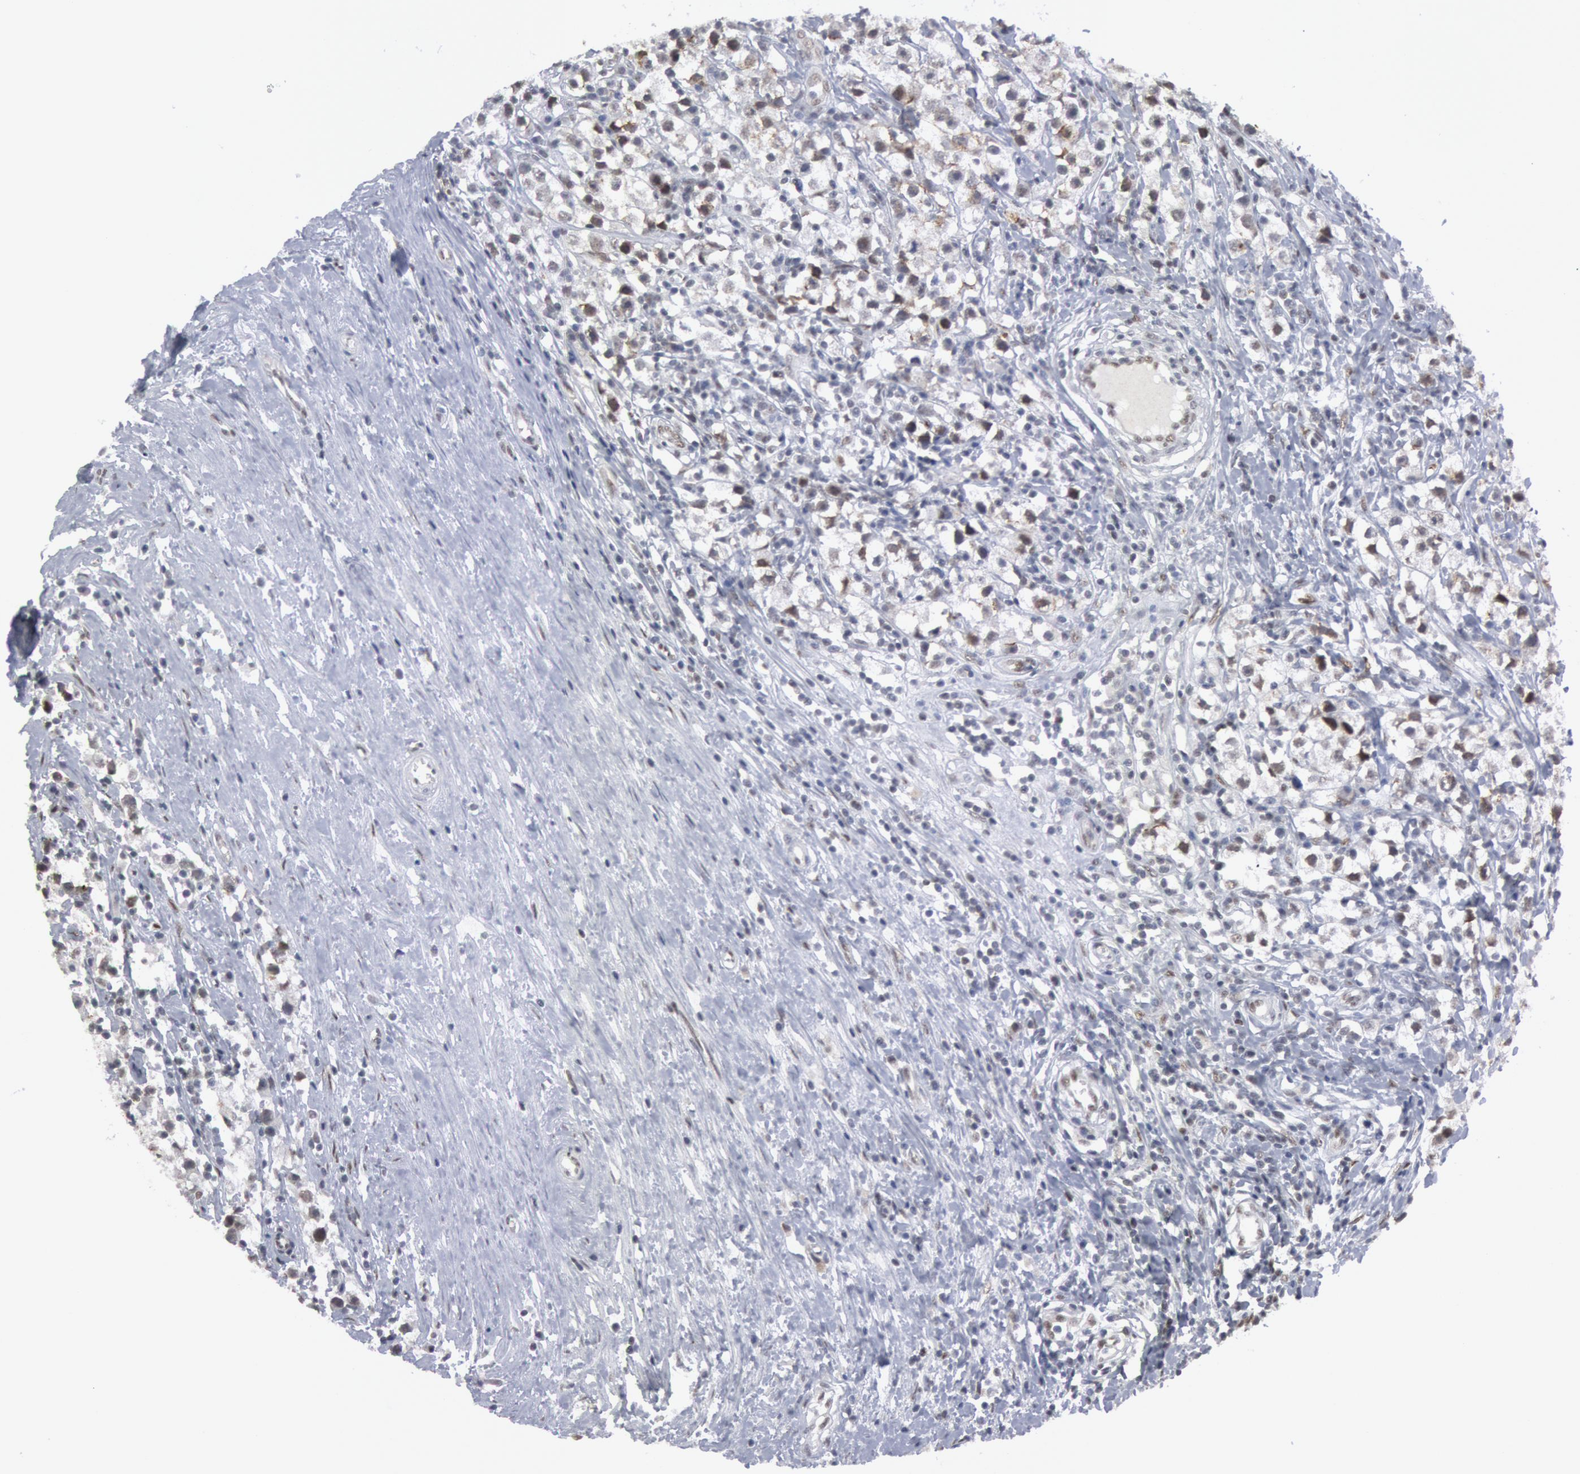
{"staining": {"intensity": "negative", "quantity": "none", "location": "none"}, "tissue": "testis cancer", "cell_type": "Tumor cells", "image_type": "cancer", "snomed": [{"axis": "morphology", "description": "Seminoma, NOS"}, {"axis": "topography", "description": "Testis"}], "caption": "High power microscopy histopathology image of an immunohistochemistry micrograph of testis cancer, revealing no significant expression in tumor cells. (DAB (3,3'-diaminobenzidine) immunohistochemistry (IHC), high magnification).", "gene": "FOXO1", "patient": {"sex": "male", "age": 35}}